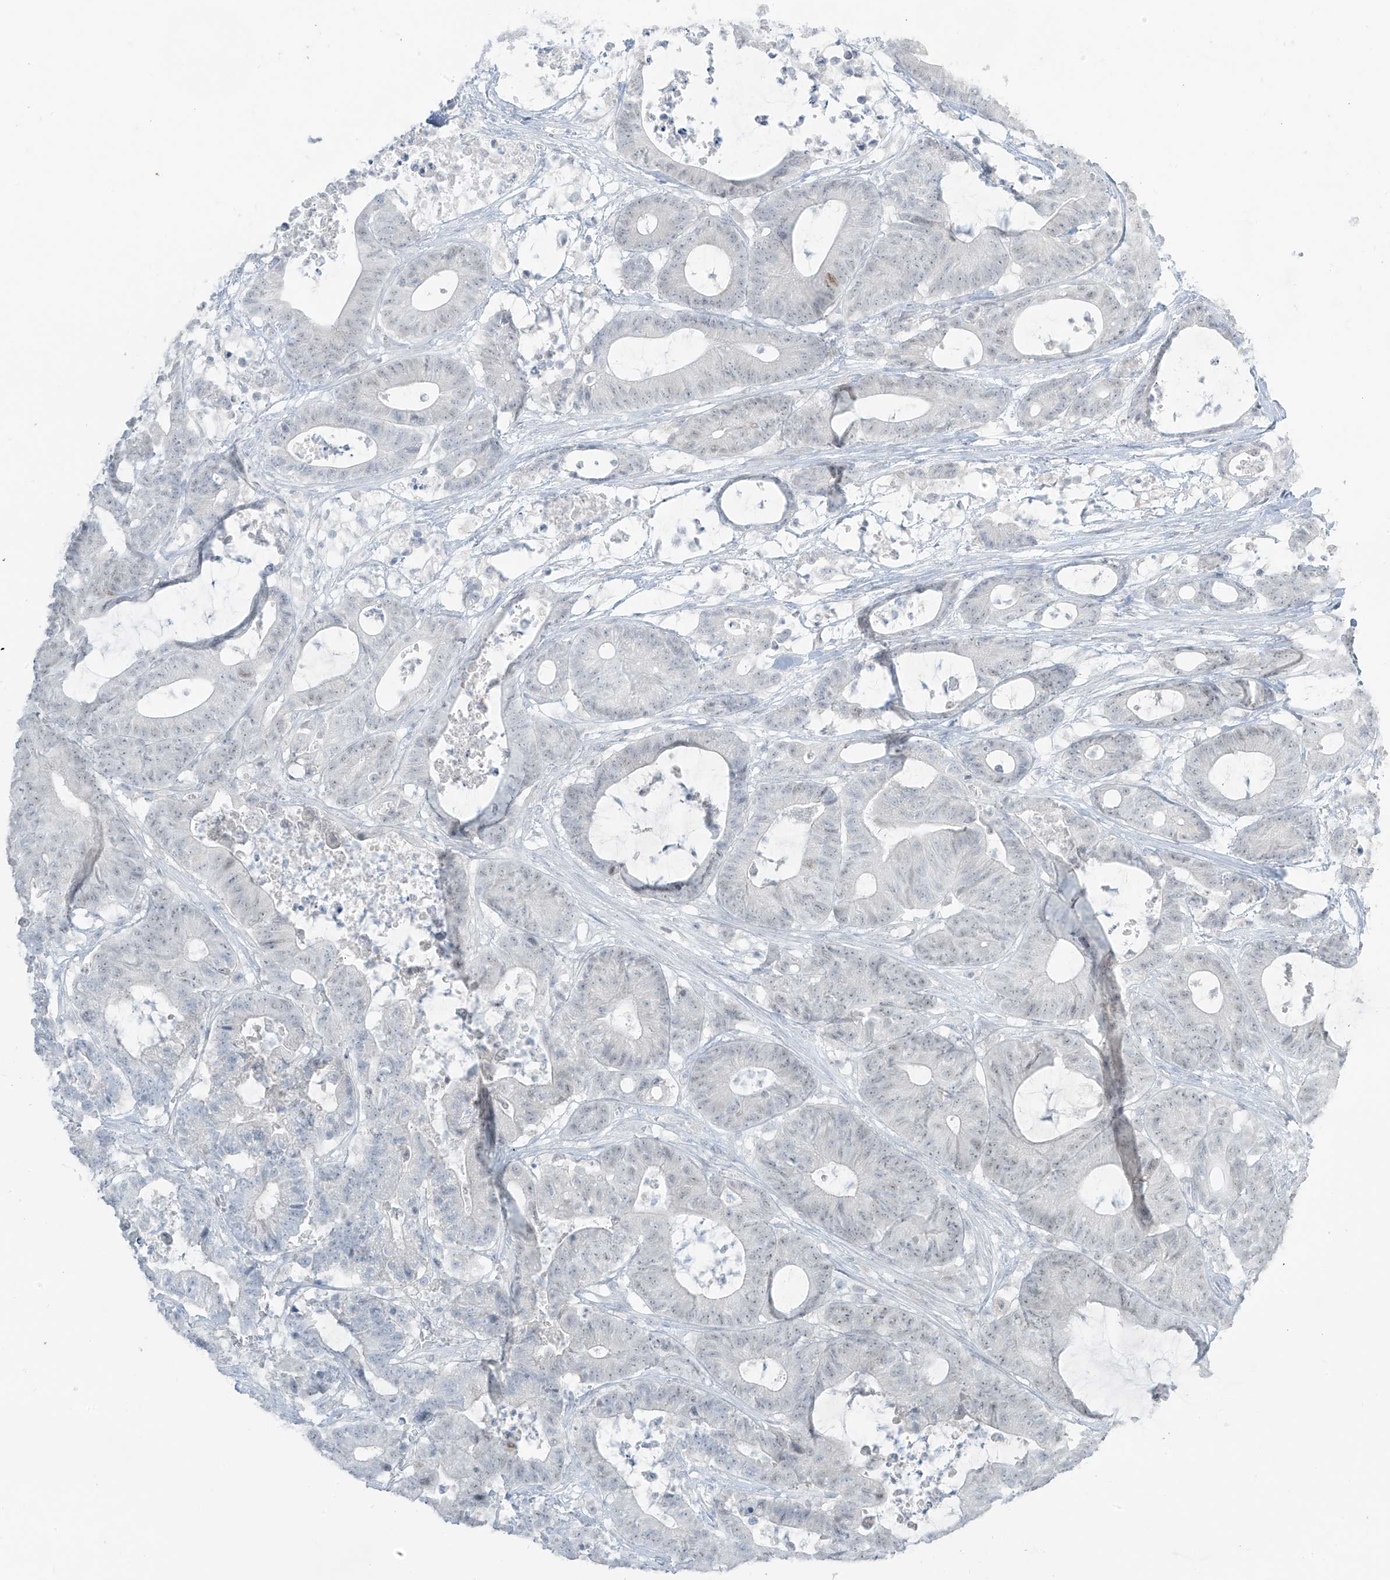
{"staining": {"intensity": "negative", "quantity": "none", "location": "none"}, "tissue": "colorectal cancer", "cell_type": "Tumor cells", "image_type": "cancer", "snomed": [{"axis": "morphology", "description": "Adenocarcinoma, NOS"}, {"axis": "topography", "description": "Colon"}], "caption": "High magnification brightfield microscopy of colorectal adenocarcinoma stained with DAB (brown) and counterstained with hematoxylin (blue): tumor cells show no significant expression.", "gene": "PRDM6", "patient": {"sex": "female", "age": 84}}